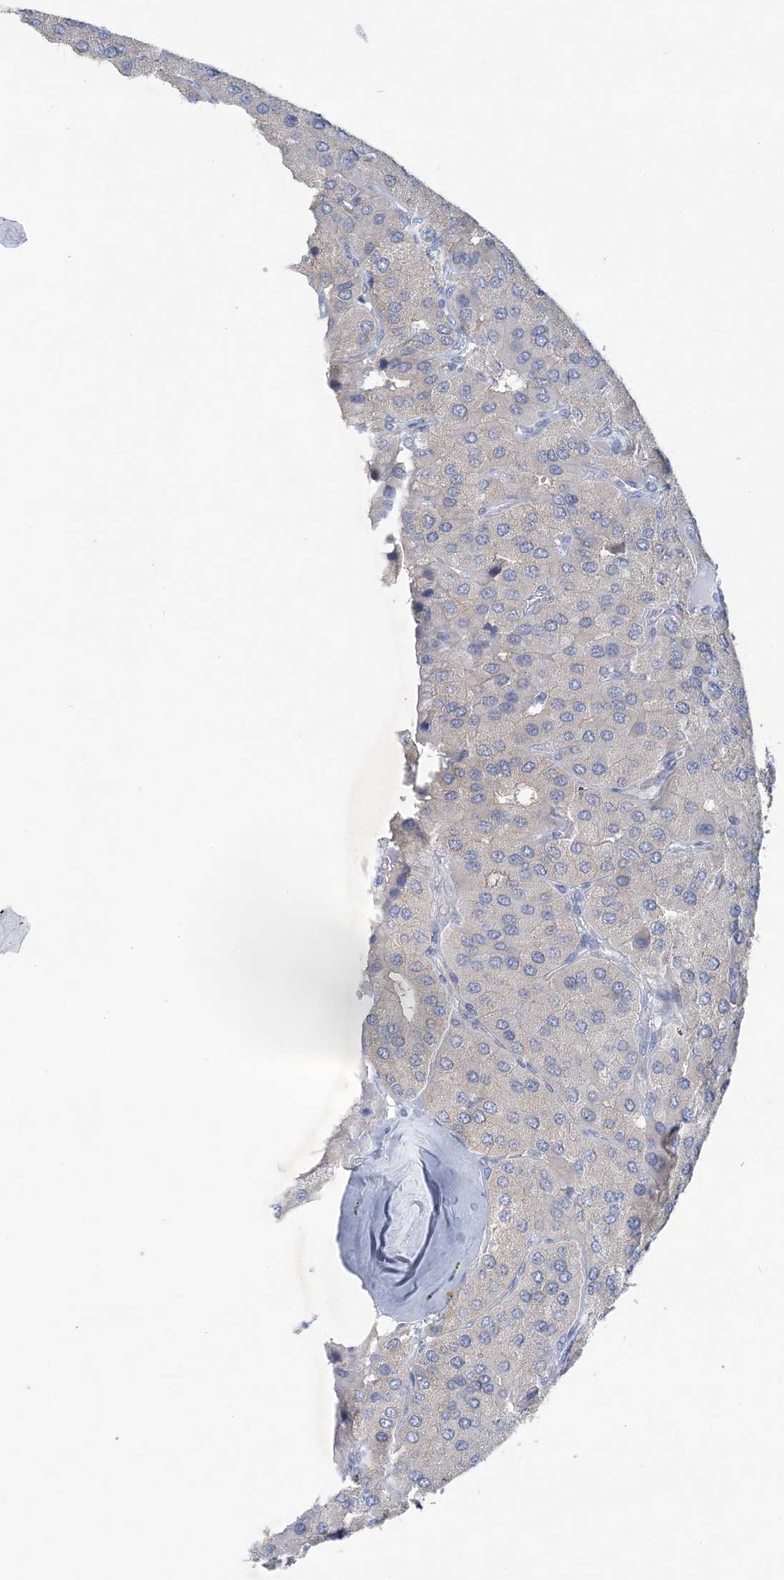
{"staining": {"intensity": "negative", "quantity": "none", "location": "none"}, "tissue": "parathyroid gland", "cell_type": "Glandular cells", "image_type": "normal", "snomed": [{"axis": "morphology", "description": "Normal tissue, NOS"}, {"axis": "morphology", "description": "Adenoma, NOS"}, {"axis": "topography", "description": "Parathyroid gland"}], "caption": "Immunohistochemical staining of unremarkable parathyroid gland exhibits no significant staining in glandular cells.", "gene": "ANKRD35", "patient": {"sex": "female", "age": 86}}